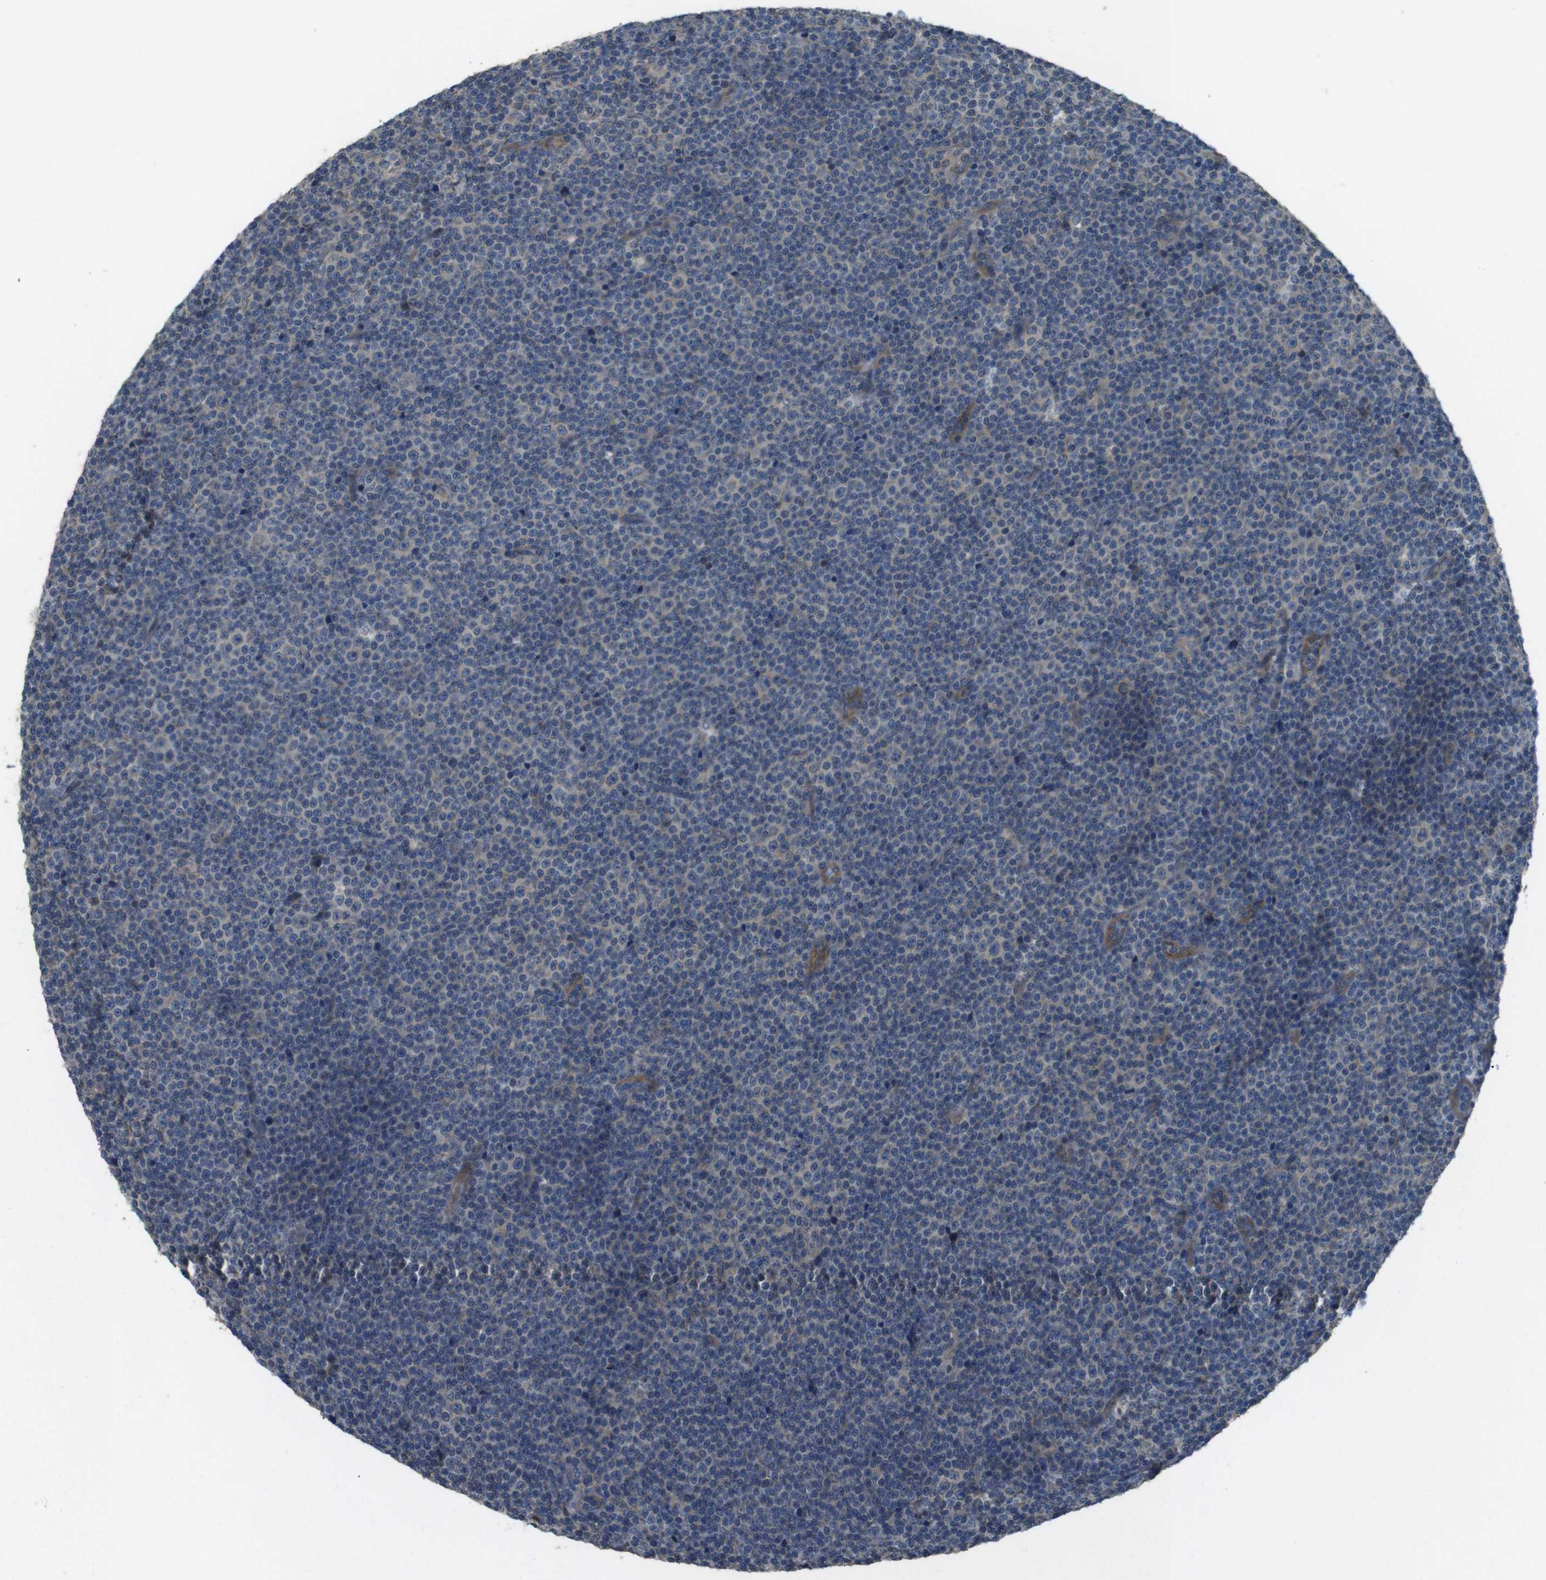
{"staining": {"intensity": "negative", "quantity": "none", "location": "none"}, "tissue": "lymphoma", "cell_type": "Tumor cells", "image_type": "cancer", "snomed": [{"axis": "morphology", "description": "Malignant lymphoma, non-Hodgkin's type, Low grade"}, {"axis": "topography", "description": "Lymph node"}], "caption": "Protein analysis of lymphoma demonstrates no significant positivity in tumor cells. (Brightfield microscopy of DAB (3,3'-diaminobenzidine) immunohistochemistry (IHC) at high magnification).", "gene": "FUT2", "patient": {"sex": "female", "age": 67}}